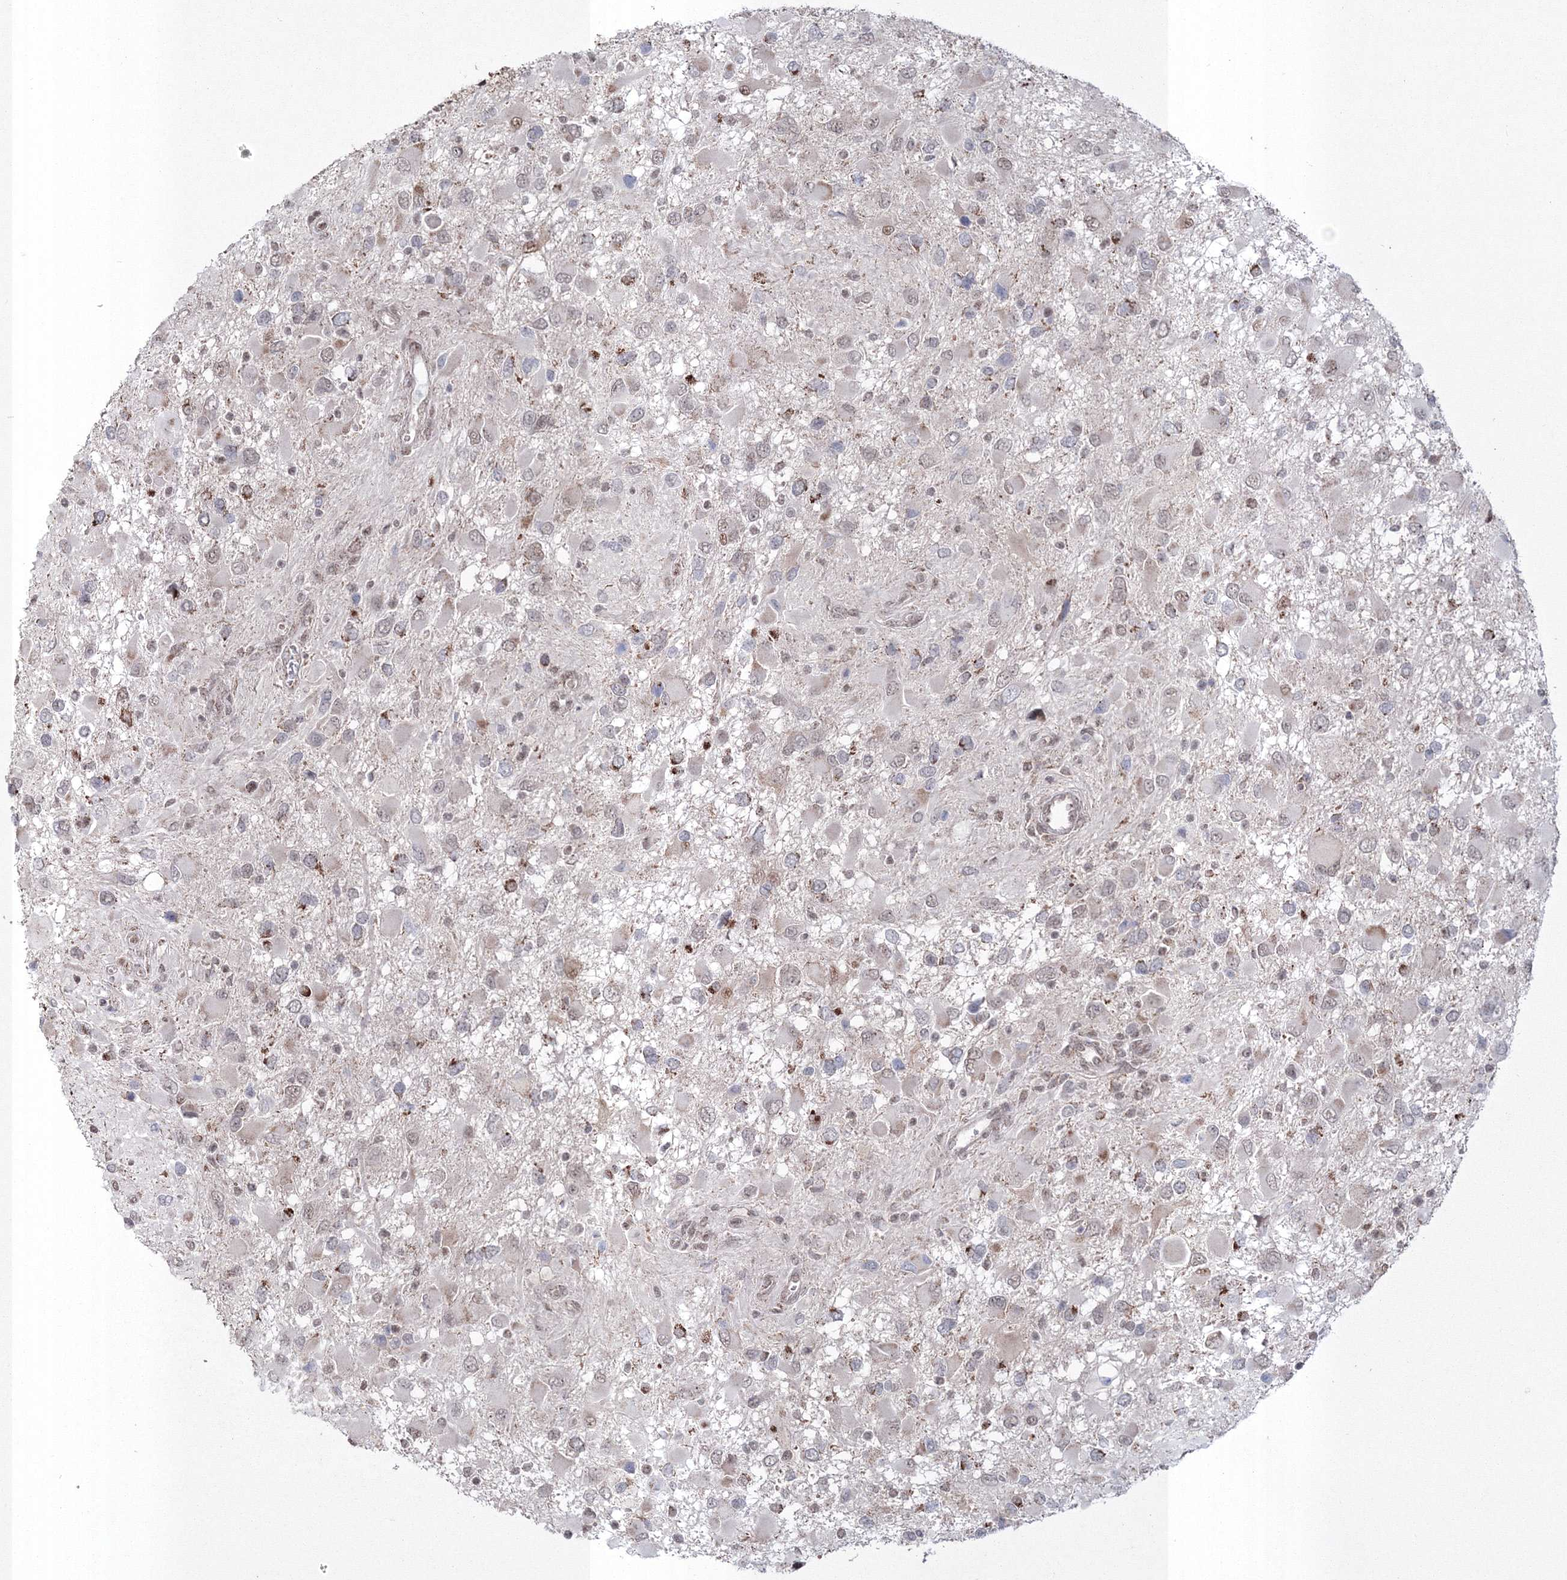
{"staining": {"intensity": "weak", "quantity": "<25%", "location": "cytoplasmic/membranous,nuclear"}, "tissue": "glioma", "cell_type": "Tumor cells", "image_type": "cancer", "snomed": [{"axis": "morphology", "description": "Glioma, malignant, High grade"}, {"axis": "topography", "description": "Brain"}], "caption": "An image of glioma stained for a protein demonstrates no brown staining in tumor cells.", "gene": "GRSF1", "patient": {"sex": "male", "age": 53}}